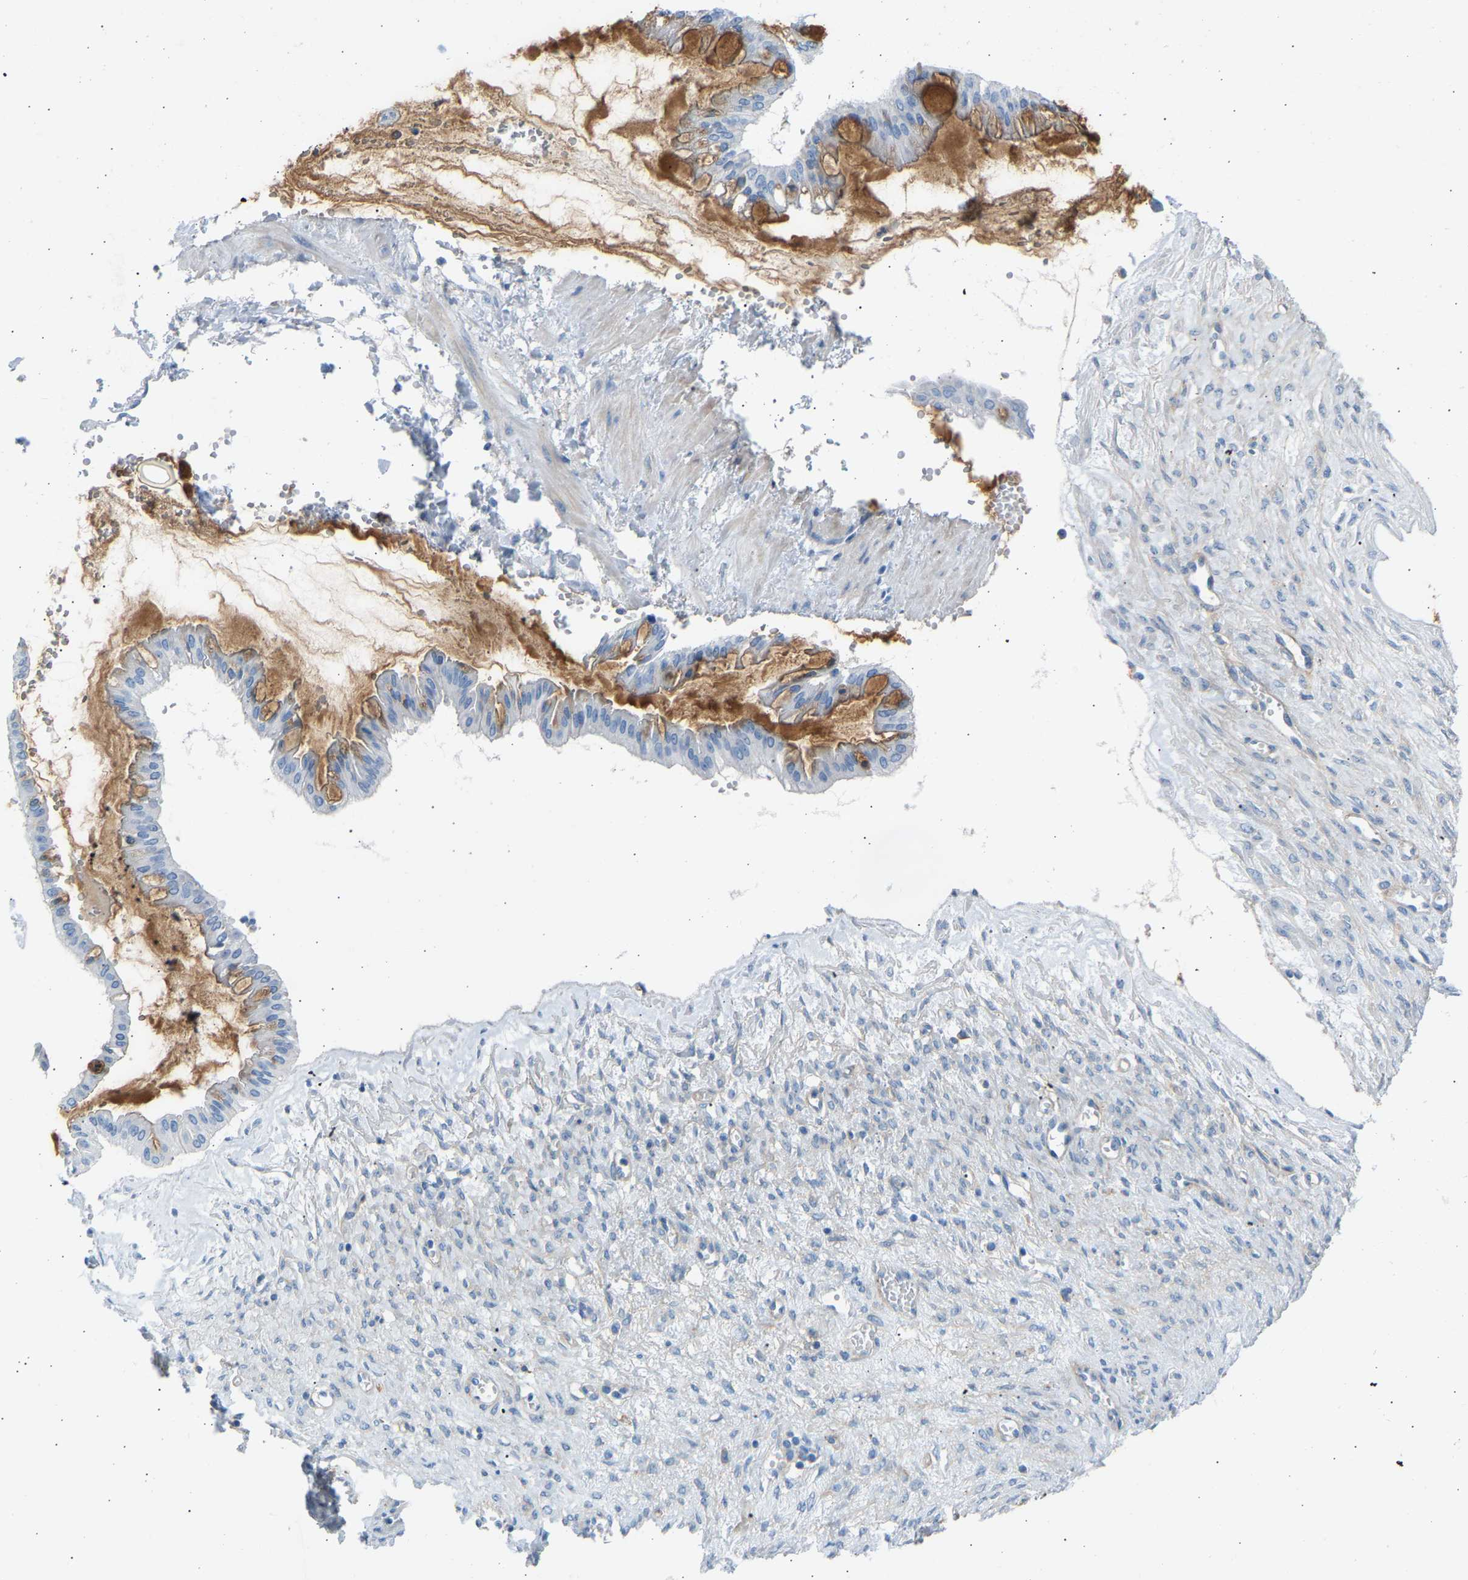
{"staining": {"intensity": "moderate", "quantity": "<25%", "location": "cytoplasmic/membranous"}, "tissue": "ovarian cancer", "cell_type": "Tumor cells", "image_type": "cancer", "snomed": [{"axis": "morphology", "description": "Cystadenocarcinoma, mucinous, NOS"}, {"axis": "topography", "description": "Ovary"}], "caption": "The micrograph exhibits immunohistochemical staining of ovarian mucinous cystadenocarcinoma. There is moderate cytoplasmic/membranous expression is identified in about <25% of tumor cells.", "gene": "GNAS", "patient": {"sex": "female", "age": 73}}